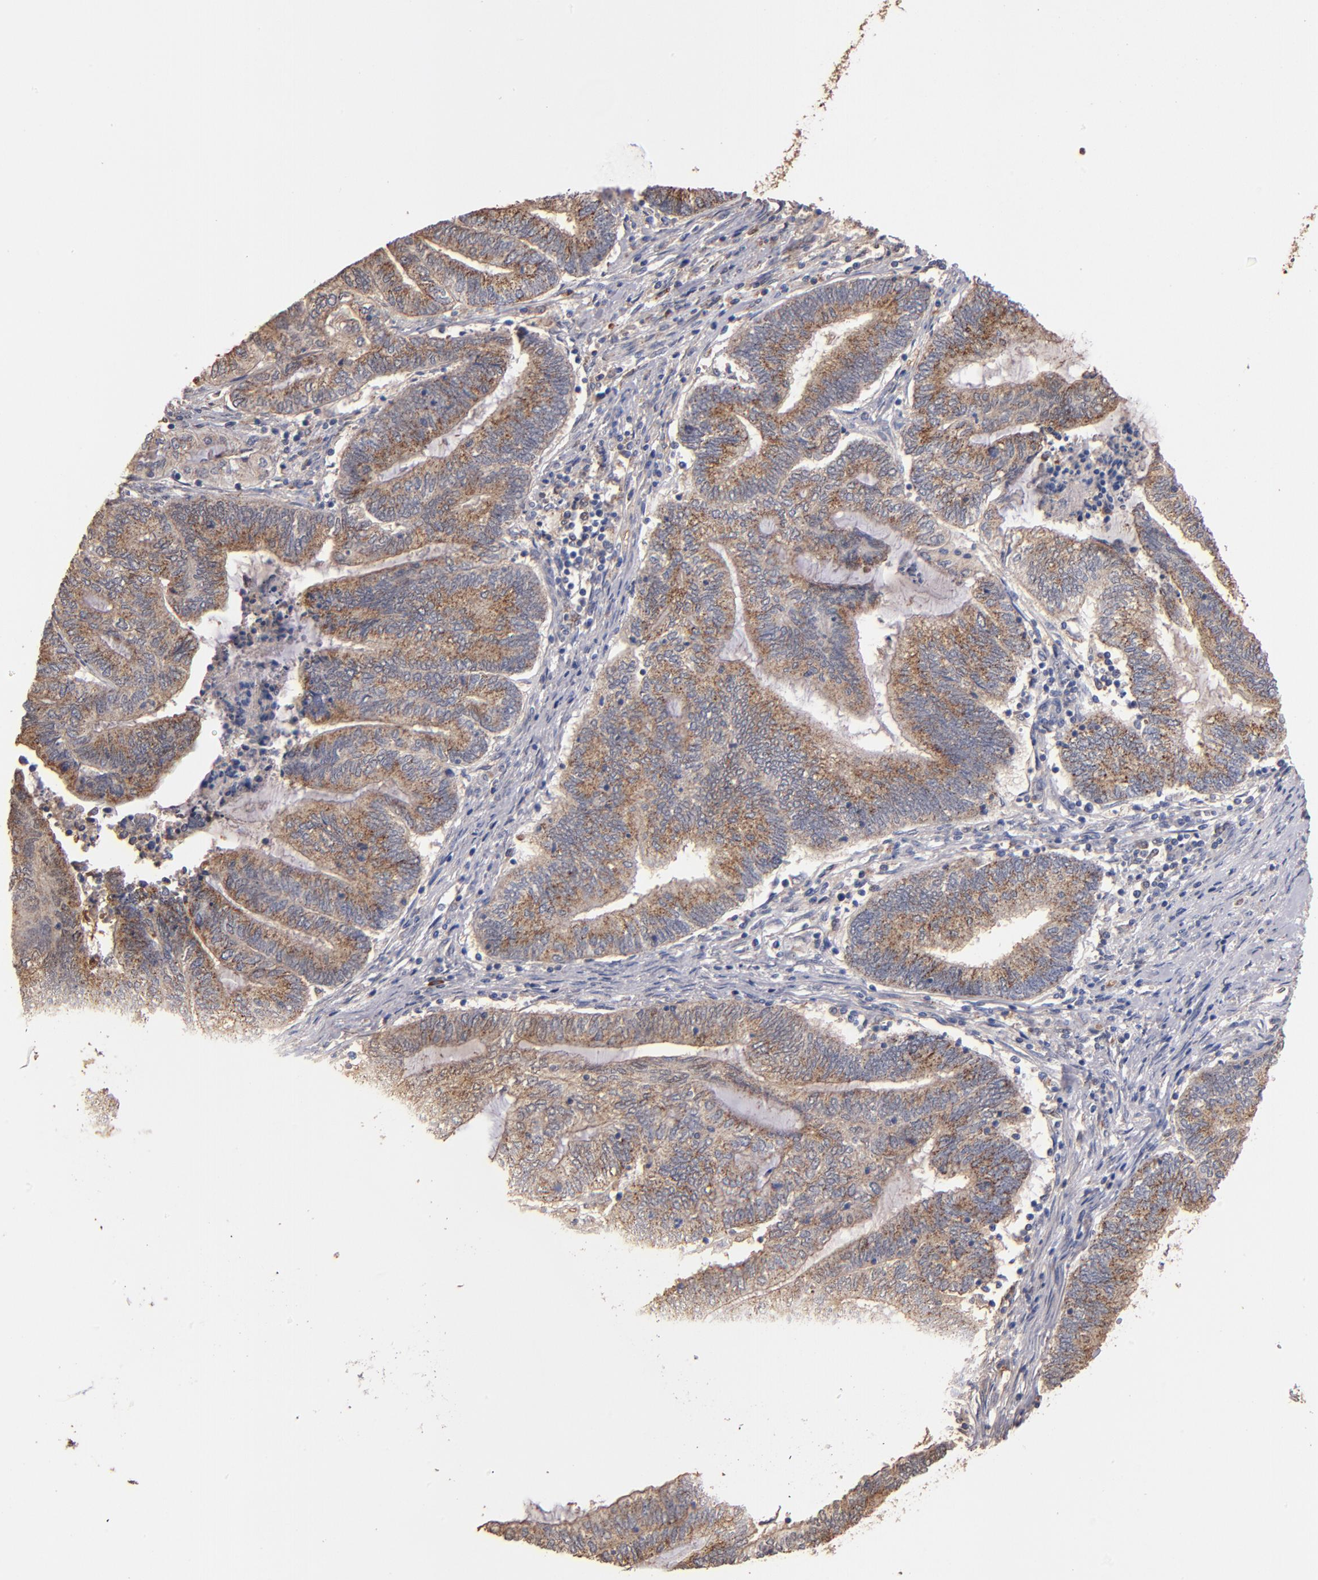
{"staining": {"intensity": "moderate", "quantity": ">75%", "location": "cytoplasmic/membranous"}, "tissue": "endometrial cancer", "cell_type": "Tumor cells", "image_type": "cancer", "snomed": [{"axis": "morphology", "description": "Adenocarcinoma, NOS"}, {"axis": "topography", "description": "Uterus"}, {"axis": "topography", "description": "Endometrium"}], "caption": "An IHC micrograph of neoplastic tissue is shown. Protein staining in brown highlights moderate cytoplasmic/membranous positivity in endometrial cancer (adenocarcinoma) within tumor cells.", "gene": "RO60", "patient": {"sex": "female", "age": 70}}